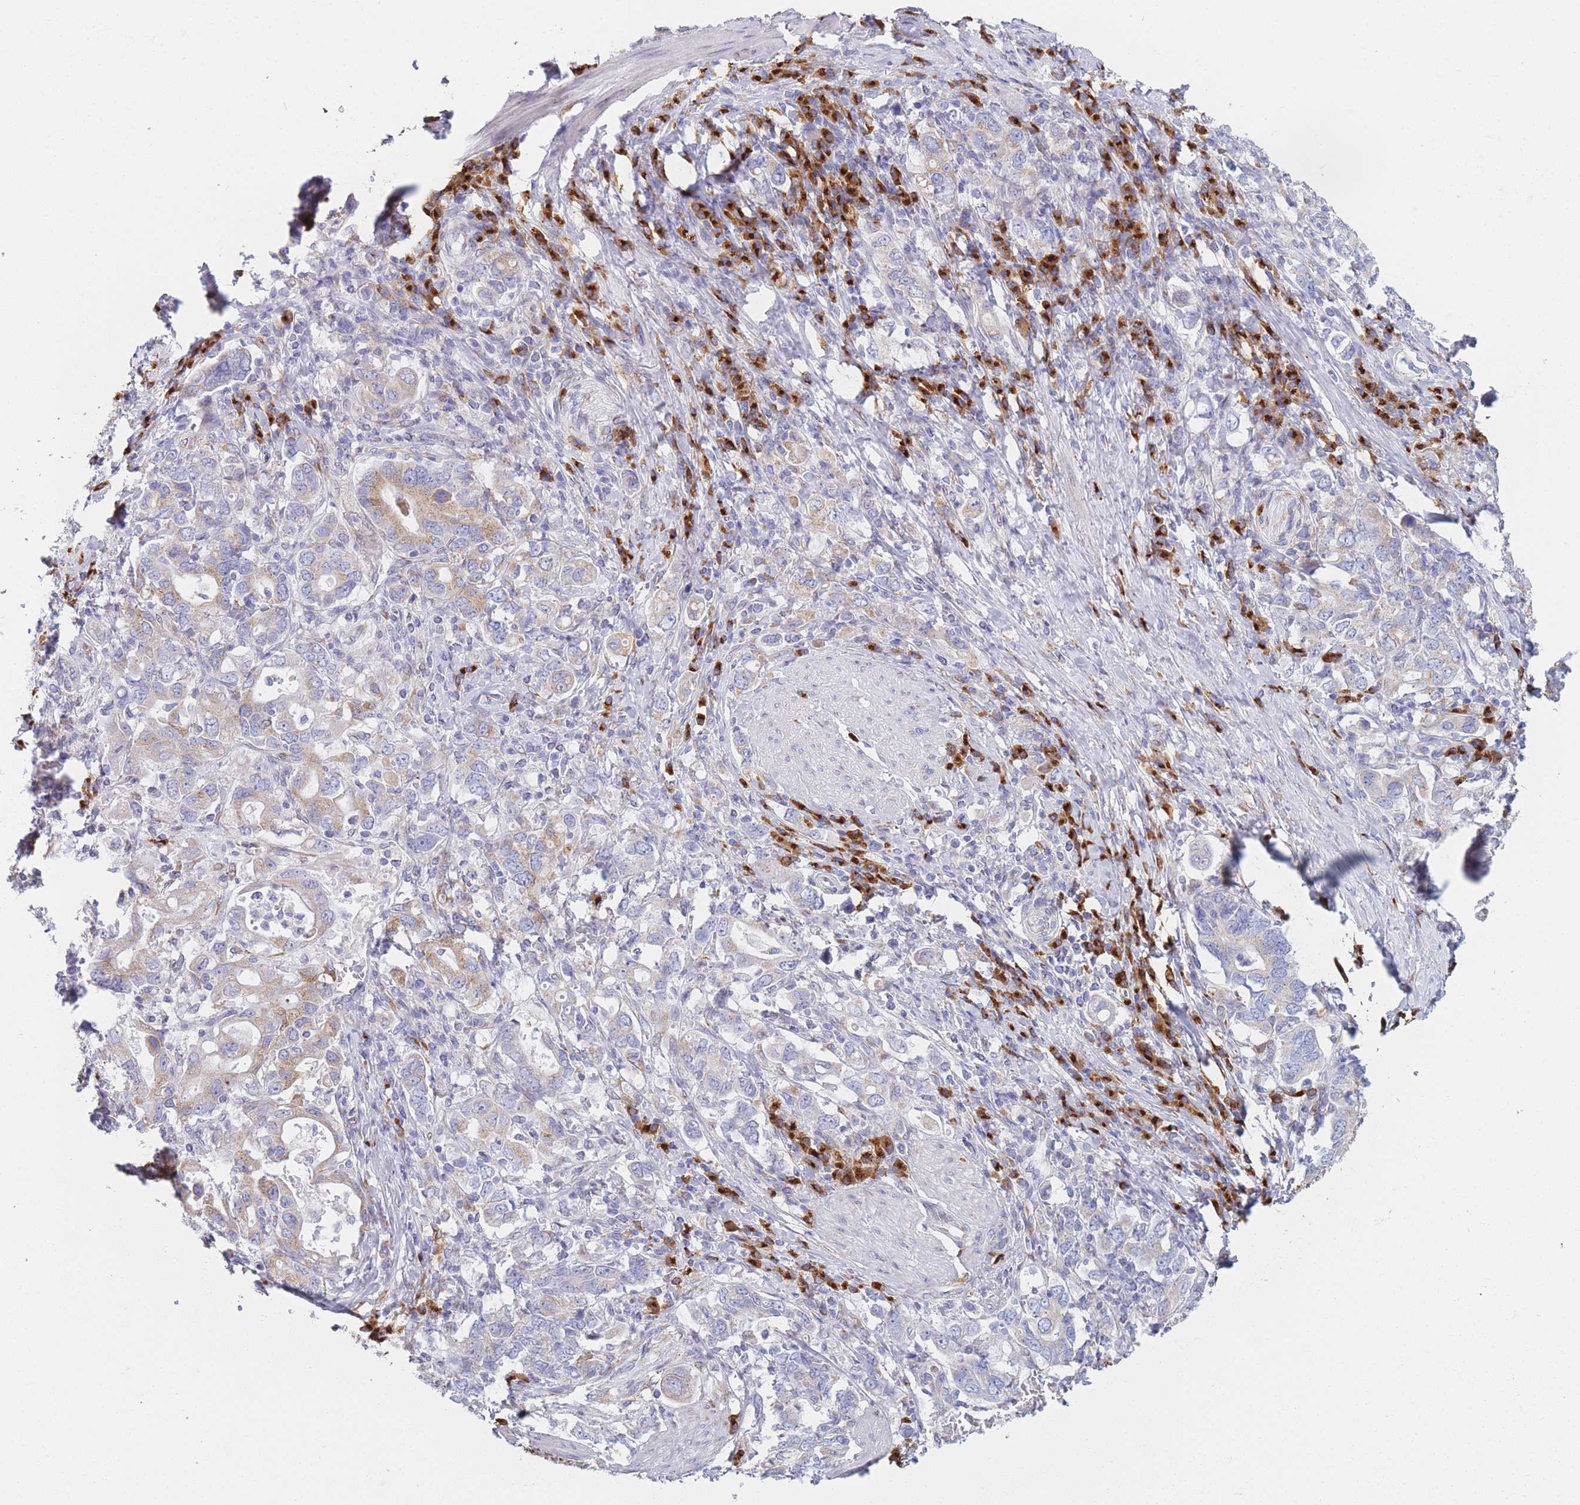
{"staining": {"intensity": "weak", "quantity": "<25%", "location": "cytoplasmic/membranous"}, "tissue": "stomach cancer", "cell_type": "Tumor cells", "image_type": "cancer", "snomed": [{"axis": "morphology", "description": "Adenocarcinoma, NOS"}, {"axis": "topography", "description": "Stomach, upper"}, {"axis": "topography", "description": "Stomach"}], "caption": "Adenocarcinoma (stomach) was stained to show a protein in brown. There is no significant positivity in tumor cells.", "gene": "MRPL30", "patient": {"sex": "male", "age": 62}}